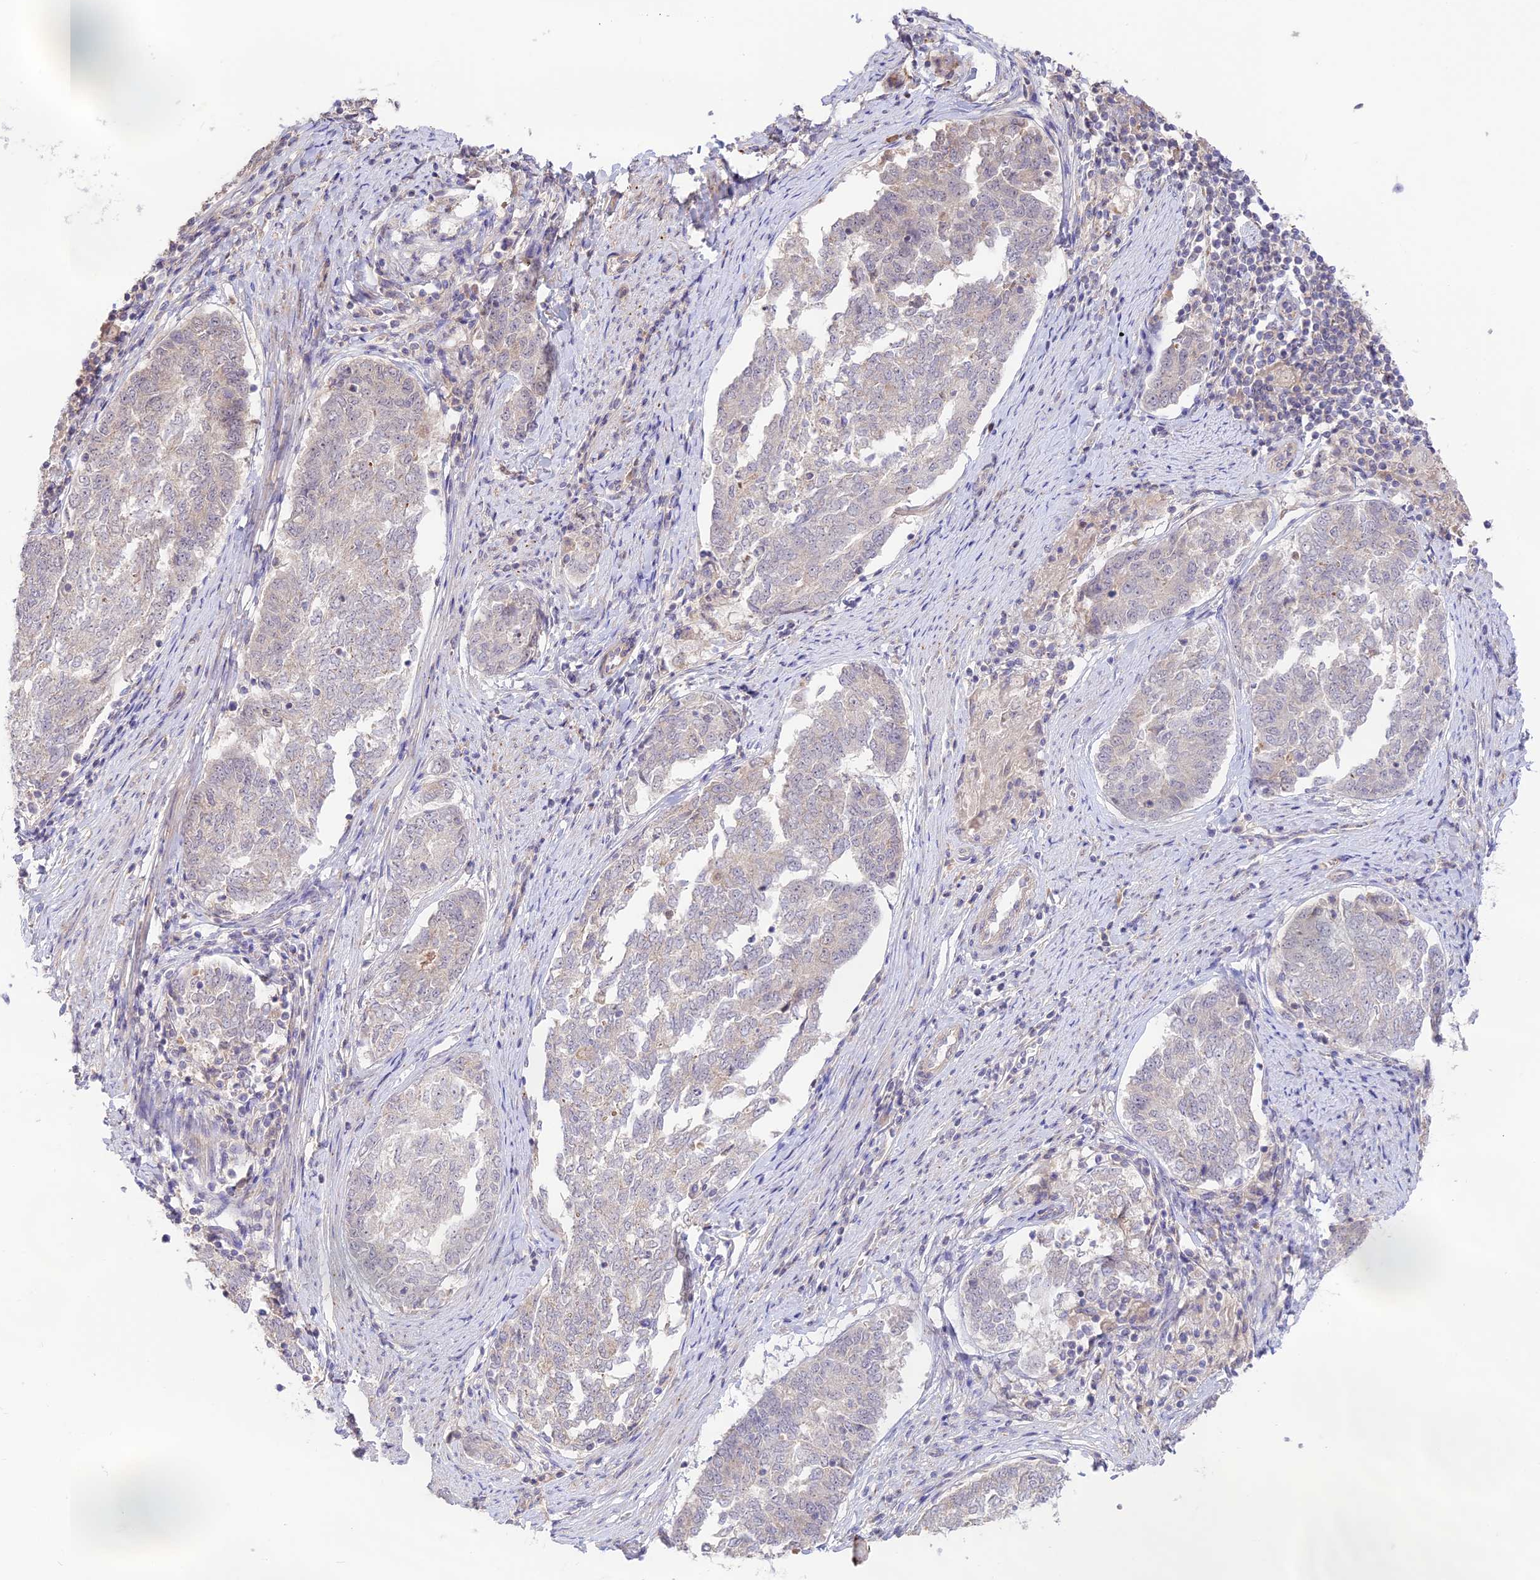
{"staining": {"intensity": "negative", "quantity": "none", "location": "none"}, "tissue": "endometrial cancer", "cell_type": "Tumor cells", "image_type": "cancer", "snomed": [{"axis": "morphology", "description": "Adenocarcinoma, NOS"}, {"axis": "topography", "description": "Endometrium"}], "caption": "The IHC histopathology image has no significant positivity in tumor cells of adenocarcinoma (endometrial) tissue.", "gene": "CAMSAP3", "patient": {"sex": "female", "age": 80}}